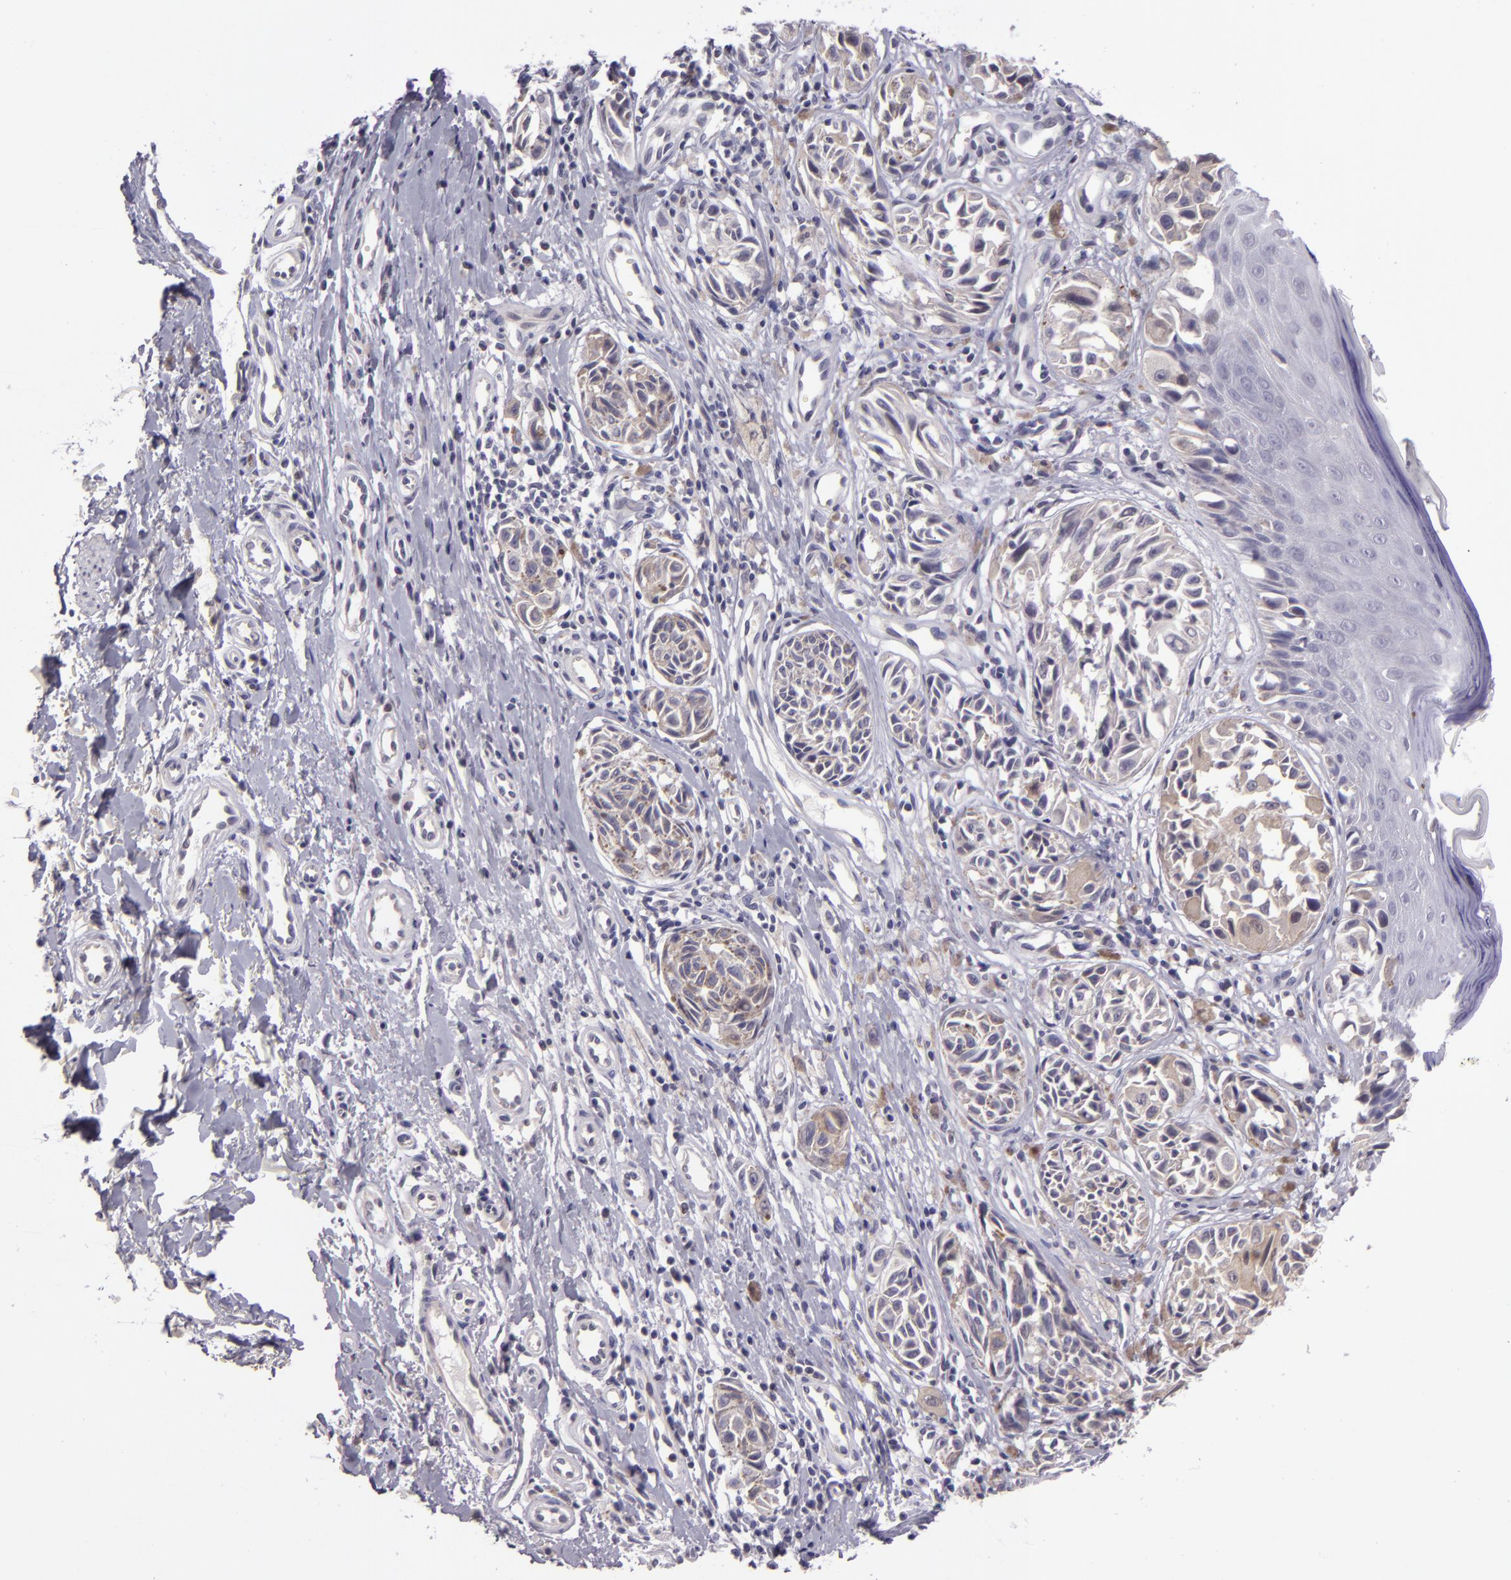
{"staining": {"intensity": "weak", "quantity": "25%-75%", "location": "cytoplasmic/membranous"}, "tissue": "melanoma", "cell_type": "Tumor cells", "image_type": "cancer", "snomed": [{"axis": "morphology", "description": "Malignant melanoma, NOS"}, {"axis": "topography", "description": "Skin"}], "caption": "The image reveals a brown stain indicating the presence of a protein in the cytoplasmic/membranous of tumor cells in malignant melanoma. The staining was performed using DAB (3,3'-diaminobenzidine) to visualize the protein expression in brown, while the nuclei were stained in blue with hematoxylin (Magnification: 20x).", "gene": "SNCB", "patient": {"sex": "male", "age": 67}}